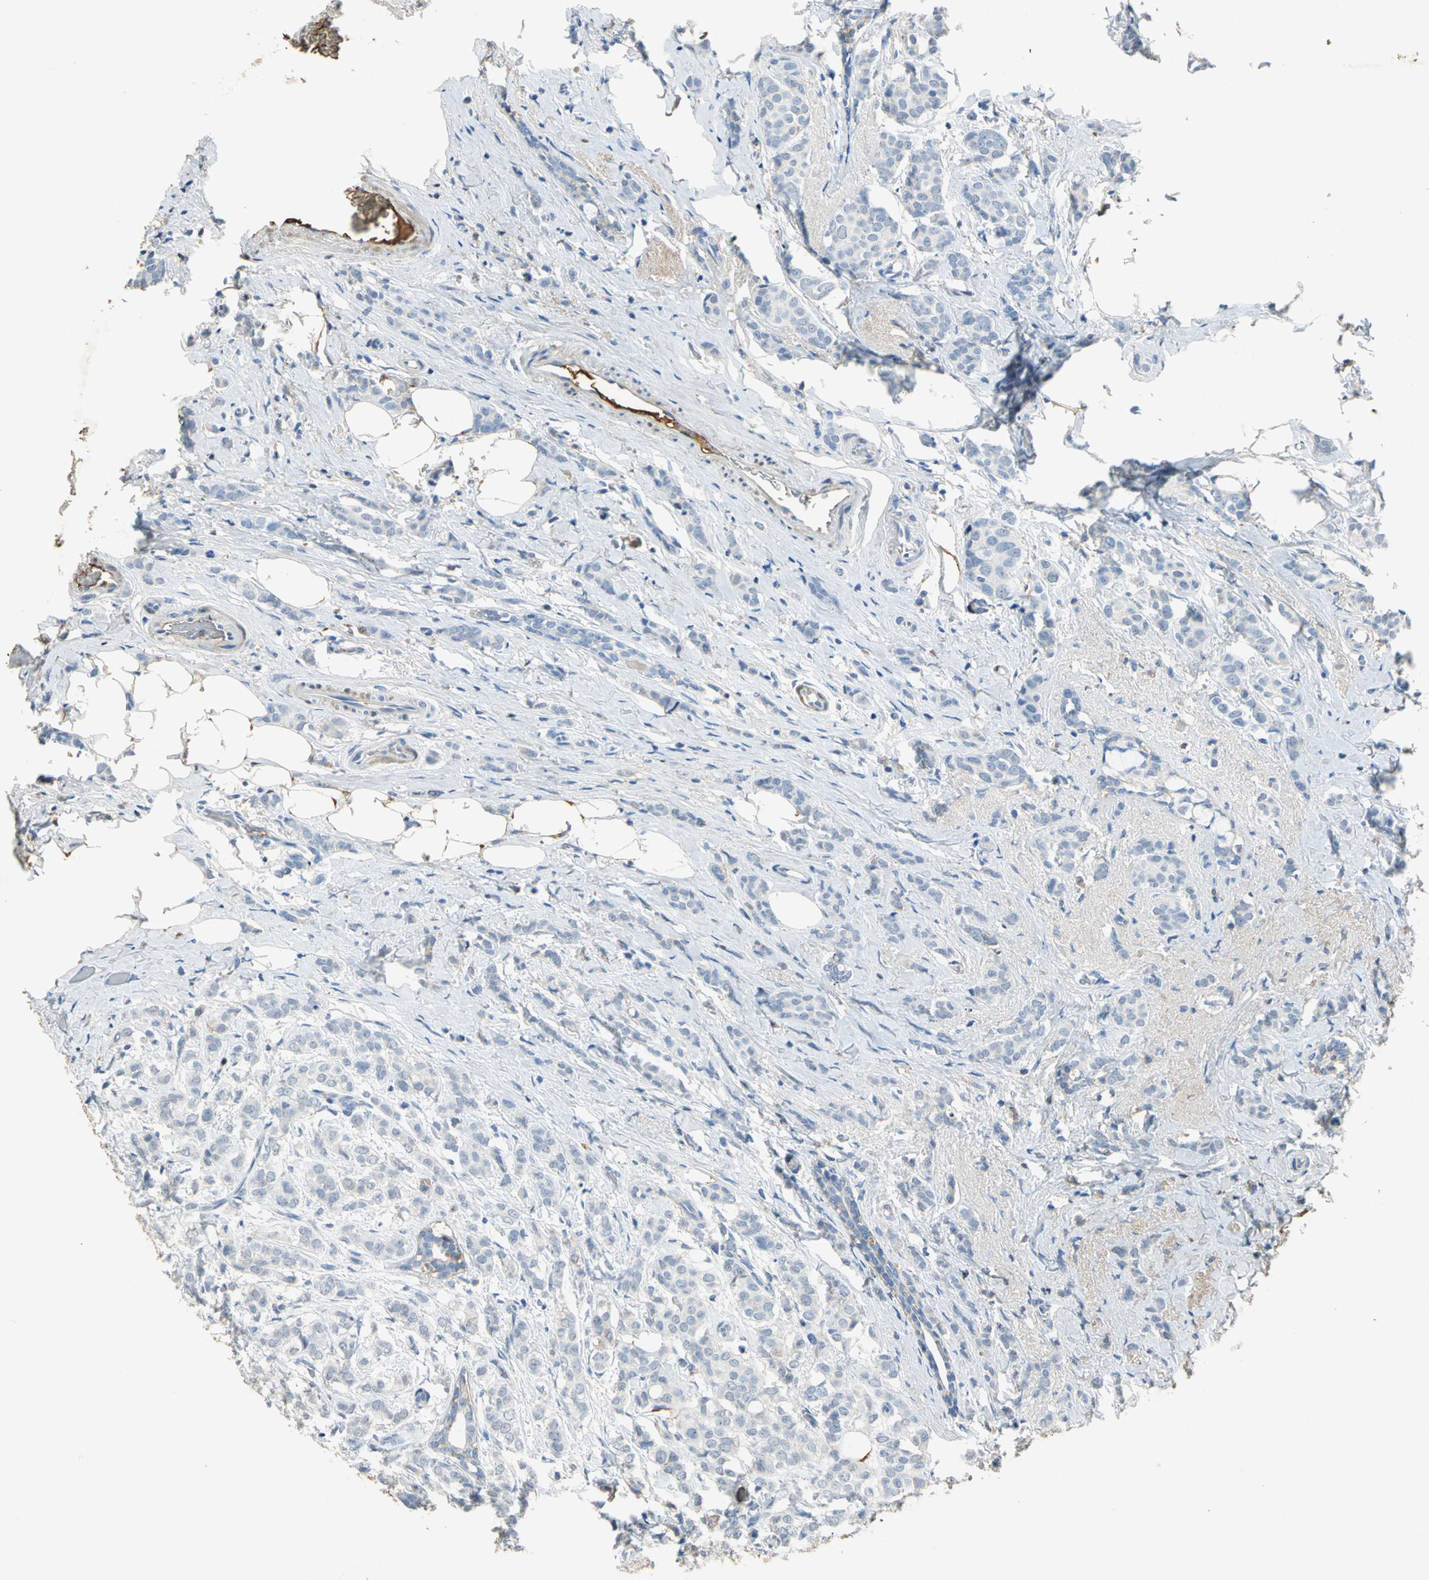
{"staining": {"intensity": "negative", "quantity": "none", "location": "none"}, "tissue": "breast cancer", "cell_type": "Tumor cells", "image_type": "cancer", "snomed": [{"axis": "morphology", "description": "Lobular carcinoma"}, {"axis": "topography", "description": "Breast"}], "caption": "This is an immunohistochemistry micrograph of human lobular carcinoma (breast). There is no staining in tumor cells.", "gene": "GYG2", "patient": {"sex": "female", "age": 60}}